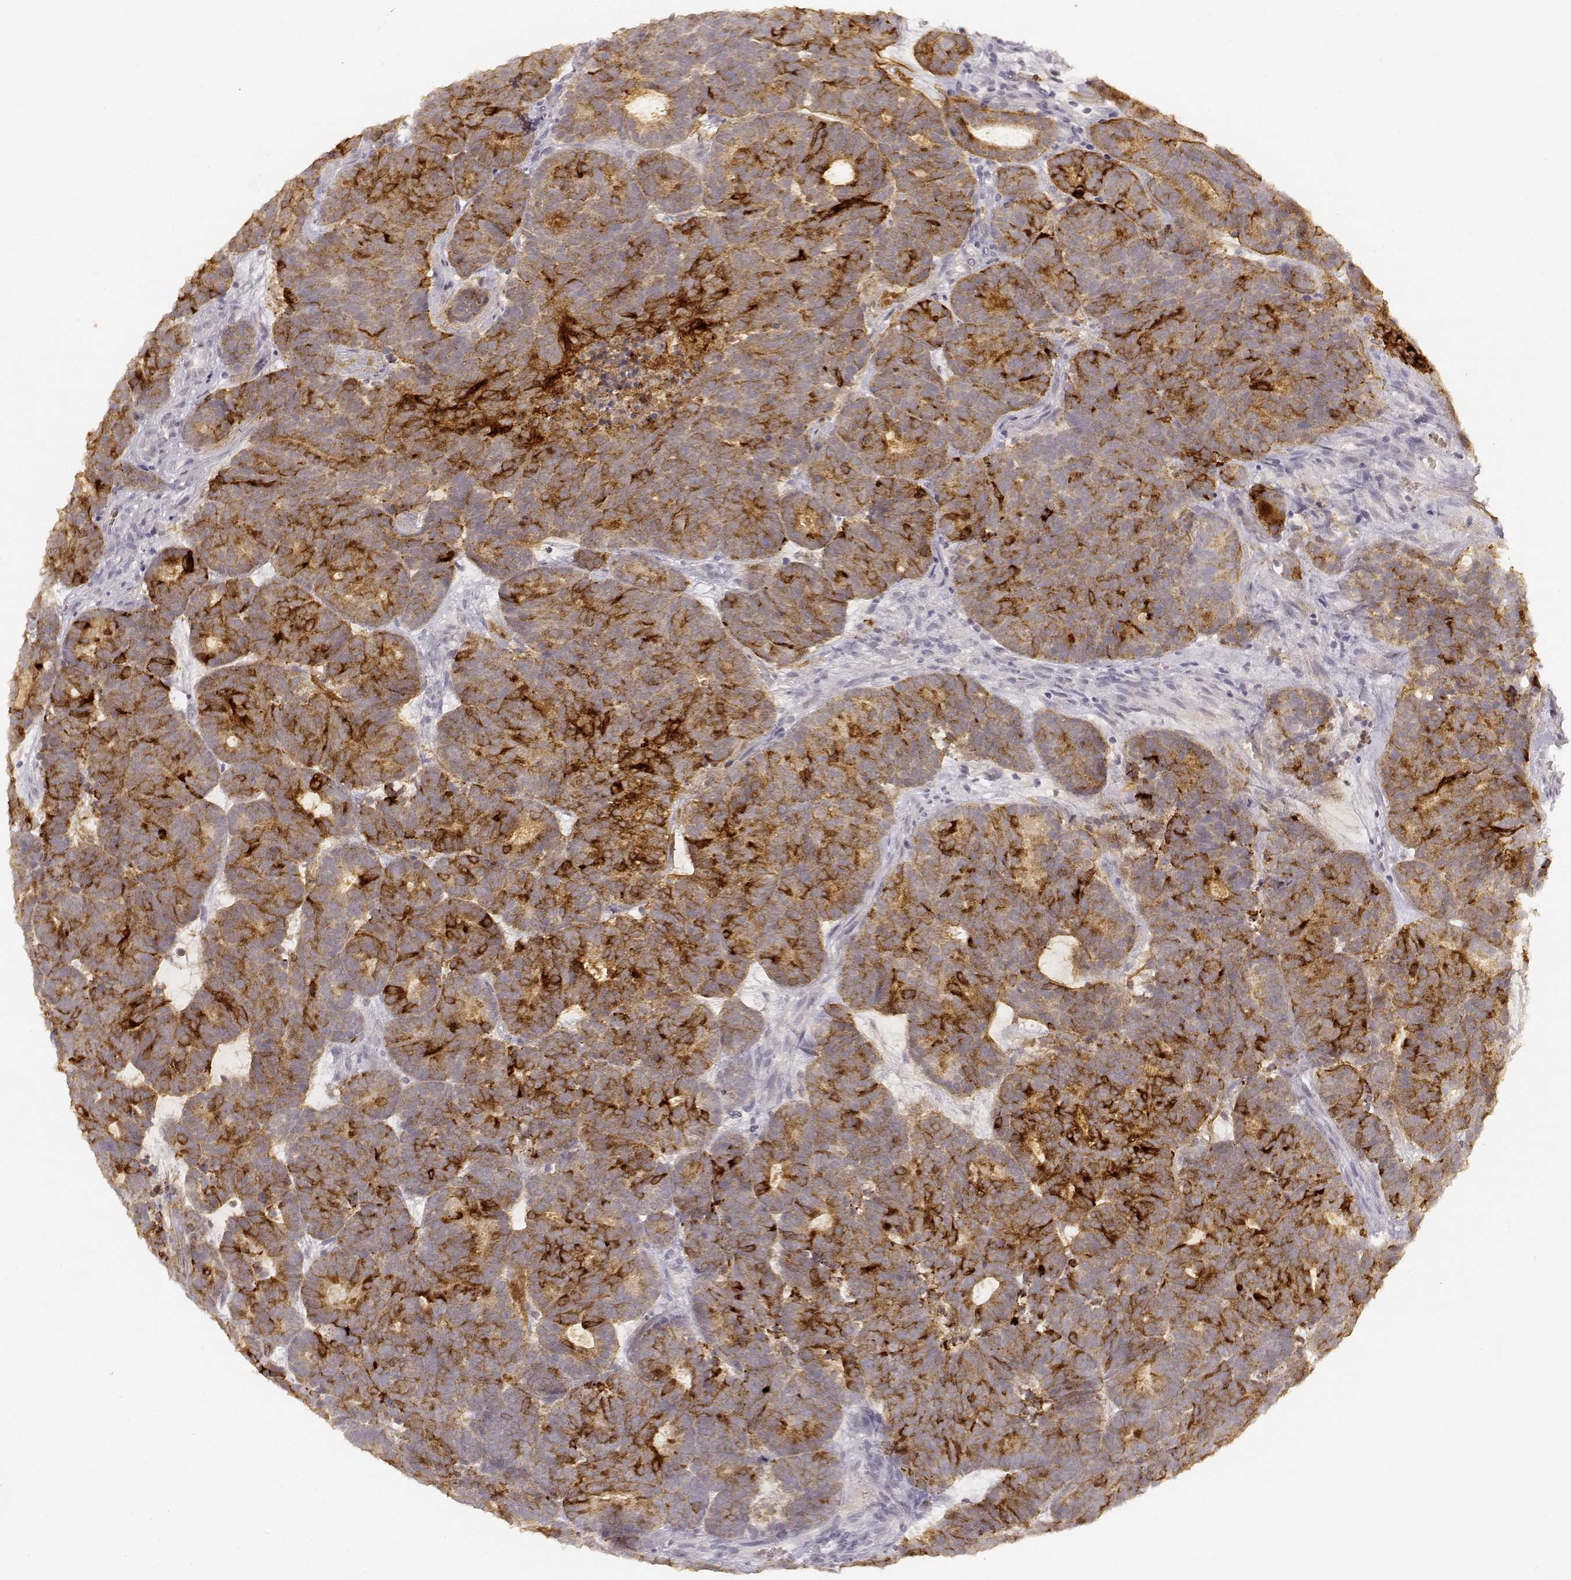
{"staining": {"intensity": "moderate", "quantity": ">75%", "location": "cytoplasmic/membranous"}, "tissue": "head and neck cancer", "cell_type": "Tumor cells", "image_type": "cancer", "snomed": [{"axis": "morphology", "description": "Adenocarcinoma, NOS"}, {"axis": "topography", "description": "Head-Neck"}], "caption": "Immunohistochemistry micrograph of human head and neck adenocarcinoma stained for a protein (brown), which reveals medium levels of moderate cytoplasmic/membranous staining in approximately >75% of tumor cells.", "gene": "LAMC2", "patient": {"sex": "female", "age": 81}}